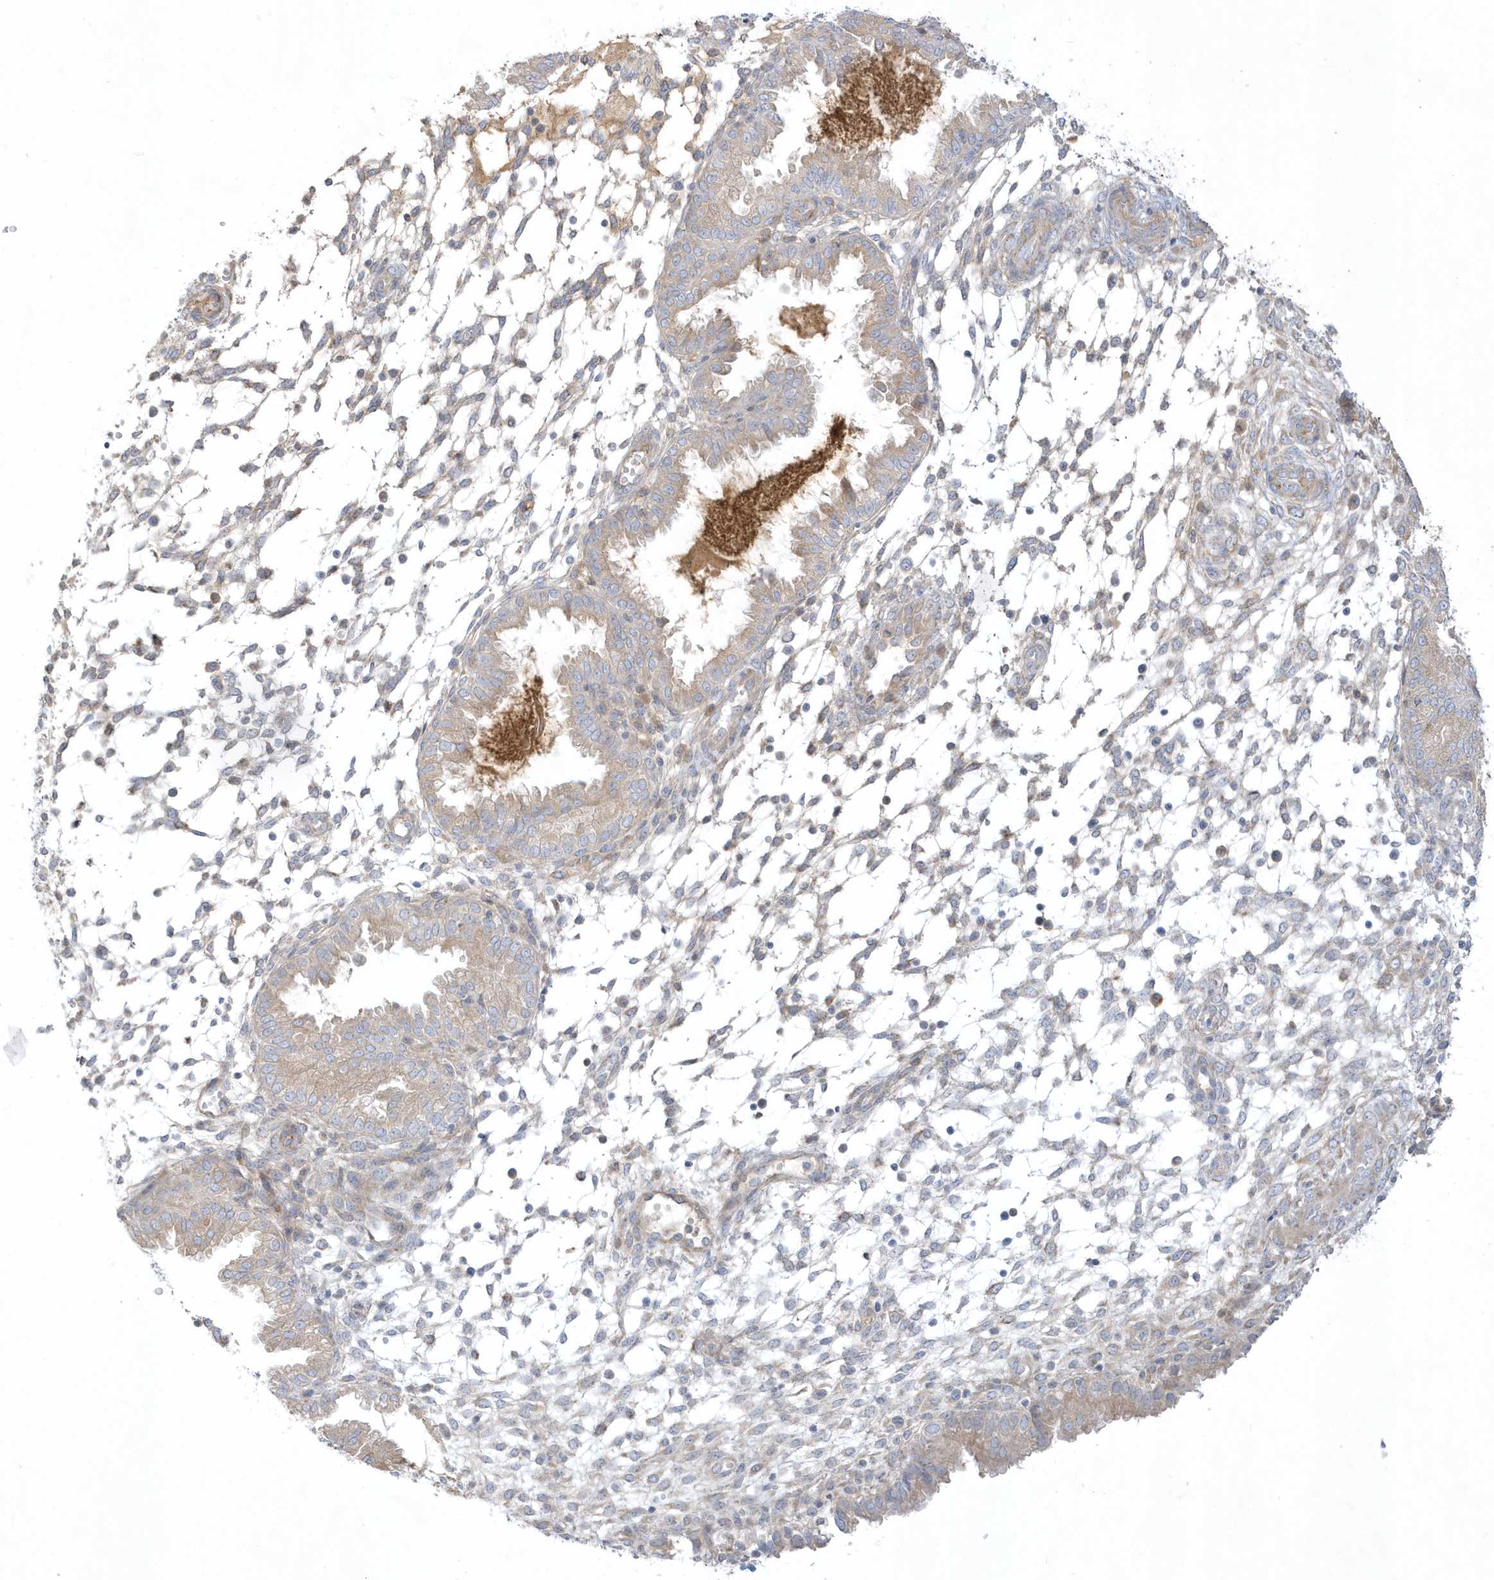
{"staining": {"intensity": "negative", "quantity": "none", "location": "none"}, "tissue": "endometrium", "cell_type": "Cells in endometrial stroma", "image_type": "normal", "snomed": [{"axis": "morphology", "description": "Normal tissue, NOS"}, {"axis": "topography", "description": "Endometrium"}], "caption": "Immunohistochemistry image of normal endometrium: human endometrium stained with DAB (3,3'-diaminobenzidine) reveals no significant protein positivity in cells in endometrial stroma.", "gene": "THADA", "patient": {"sex": "female", "age": 33}}